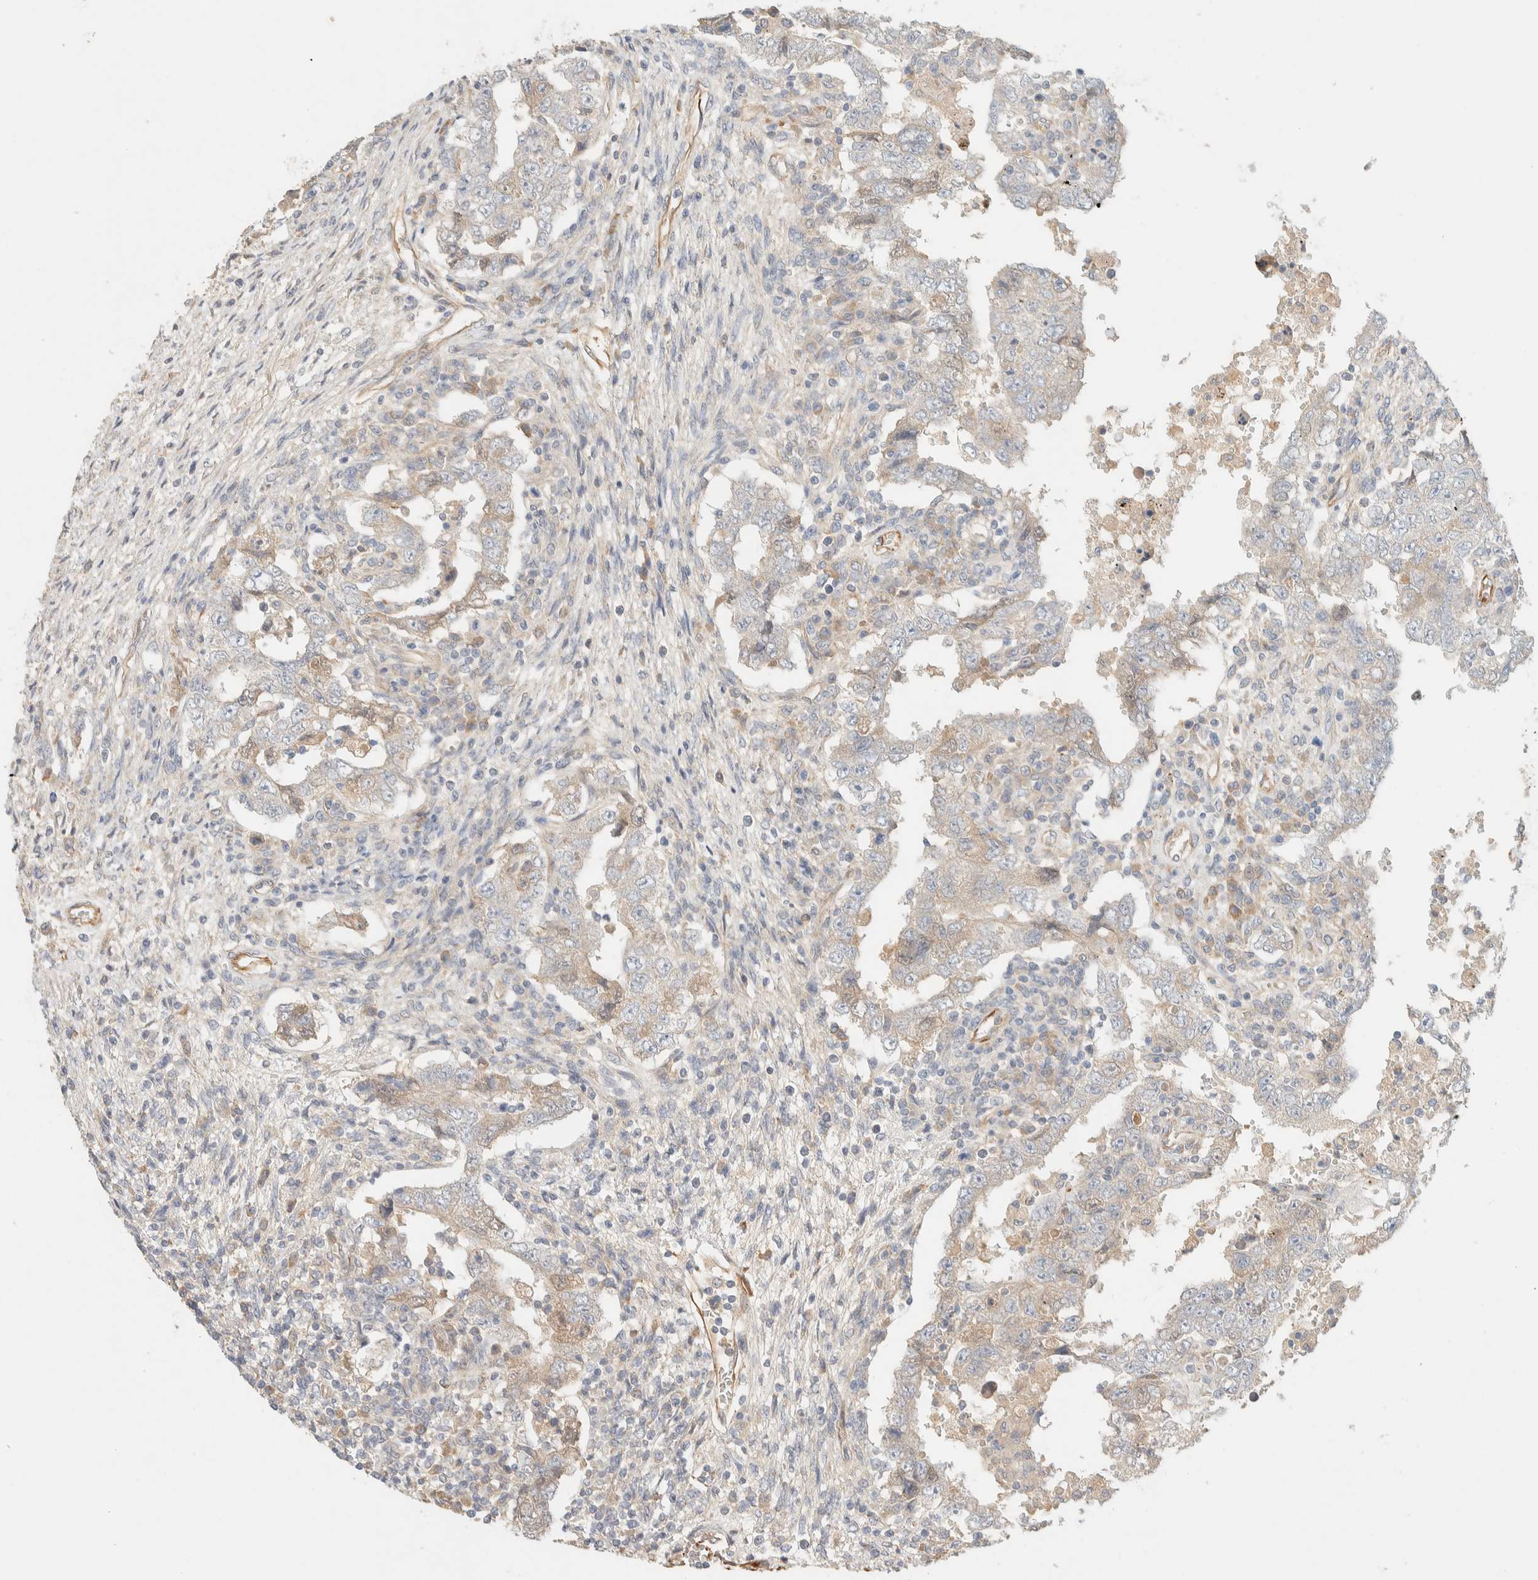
{"staining": {"intensity": "weak", "quantity": "25%-75%", "location": "cytoplasmic/membranous"}, "tissue": "testis cancer", "cell_type": "Tumor cells", "image_type": "cancer", "snomed": [{"axis": "morphology", "description": "Carcinoma, Embryonal, NOS"}, {"axis": "topography", "description": "Testis"}], "caption": "Human testis cancer (embryonal carcinoma) stained with a protein marker demonstrates weak staining in tumor cells.", "gene": "FAT1", "patient": {"sex": "male", "age": 26}}